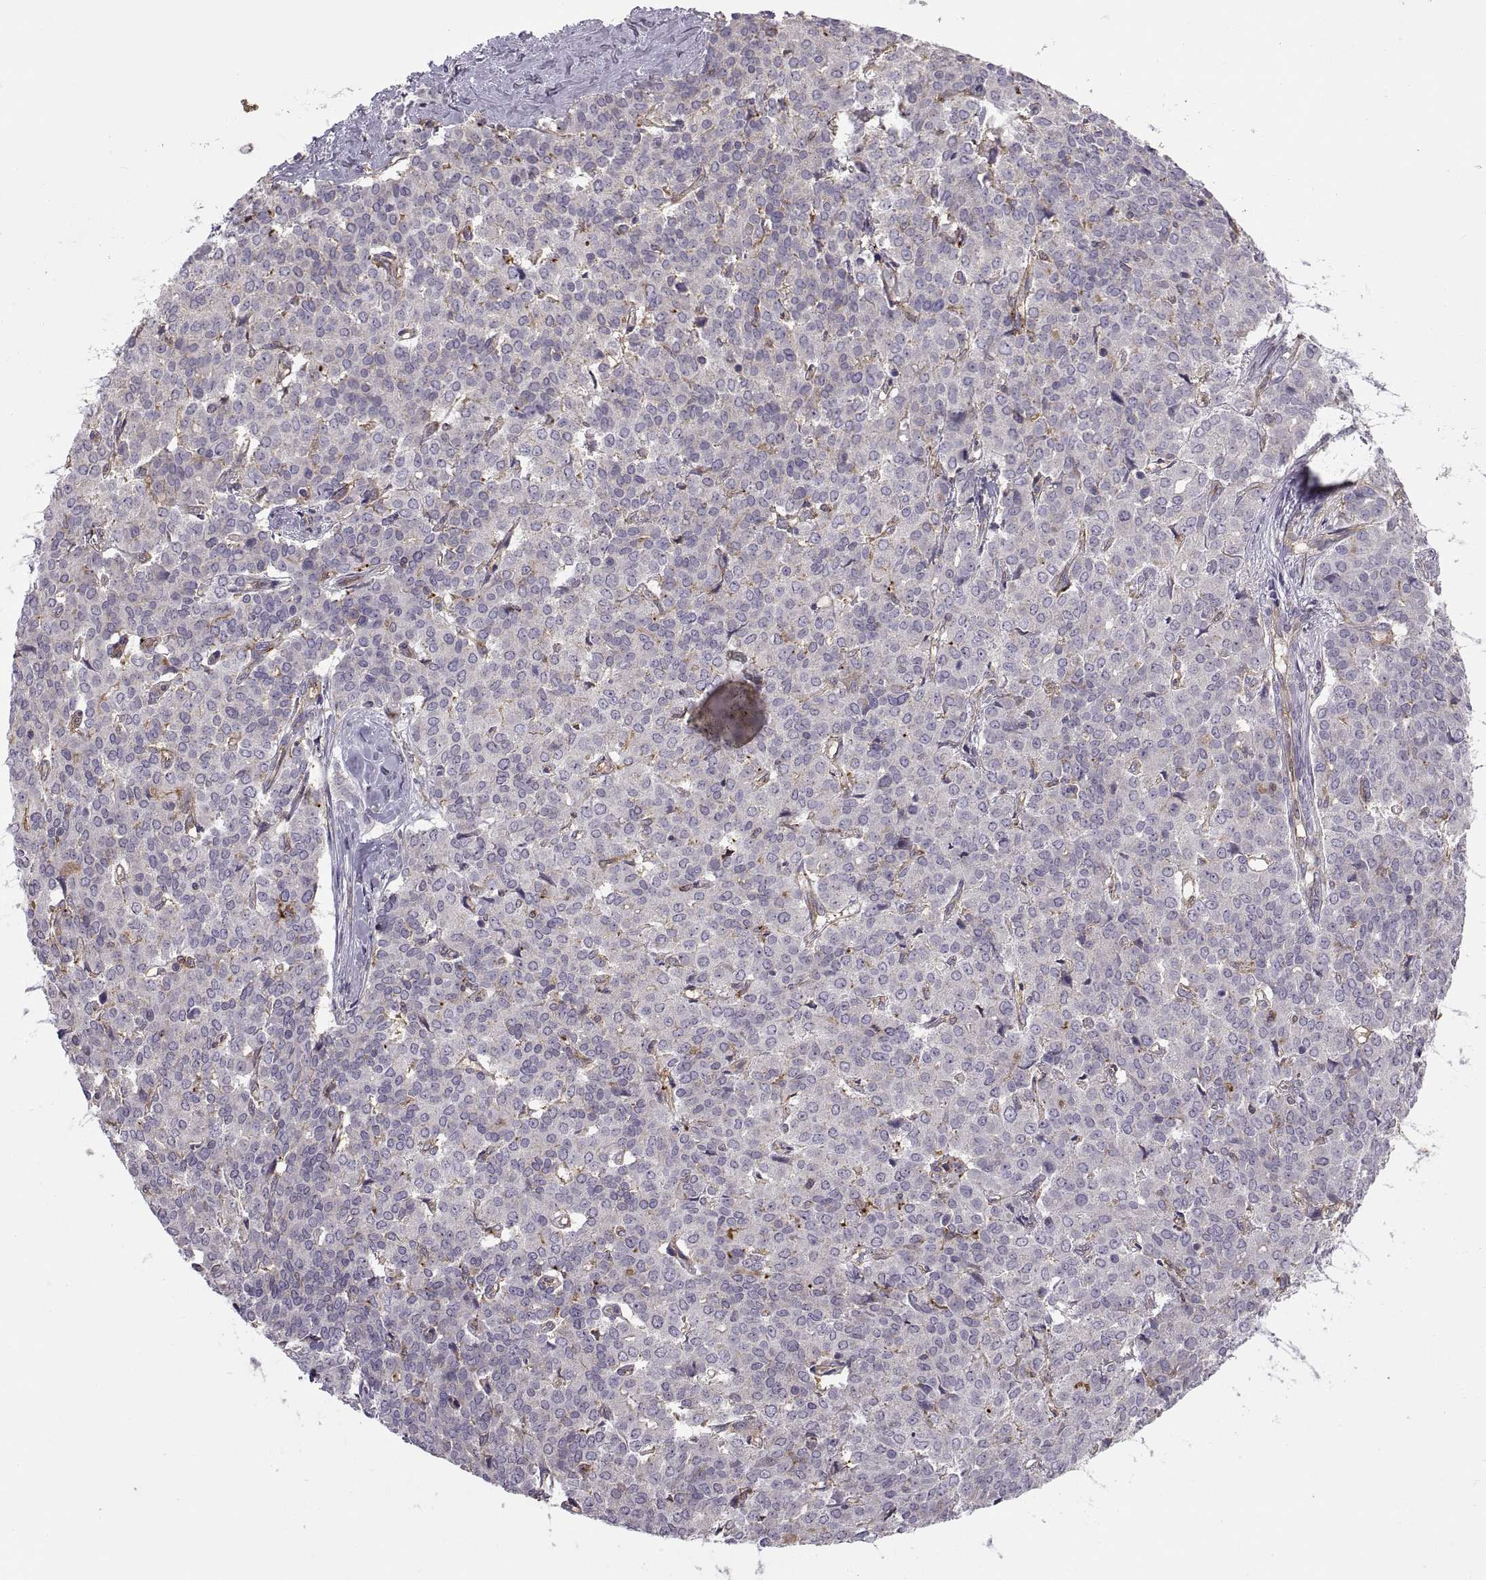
{"staining": {"intensity": "negative", "quantity": "none", "location": "none"}, "tissue": "liver cancer", "cell_type": "Tumor cells", "image_type": "cancer", "snomed": [{"axis": "morphology", "description": "Cholangiocarcinoma"}, {"axis": "topography", "description": "Liver"}], "caption": "The photomicrograph shows no significant positivity in tumor cells of liver cancer (cholangiocarcinoma). The staining was performed using DAB (3,3'-diaminobenzidine) to visualize the protein expression in brown, while the nuclei were stained in blue with hematoxylin (Magnification: 20x).", "gene": "RALB", "patient": {"sex": "female", "age": 47}}